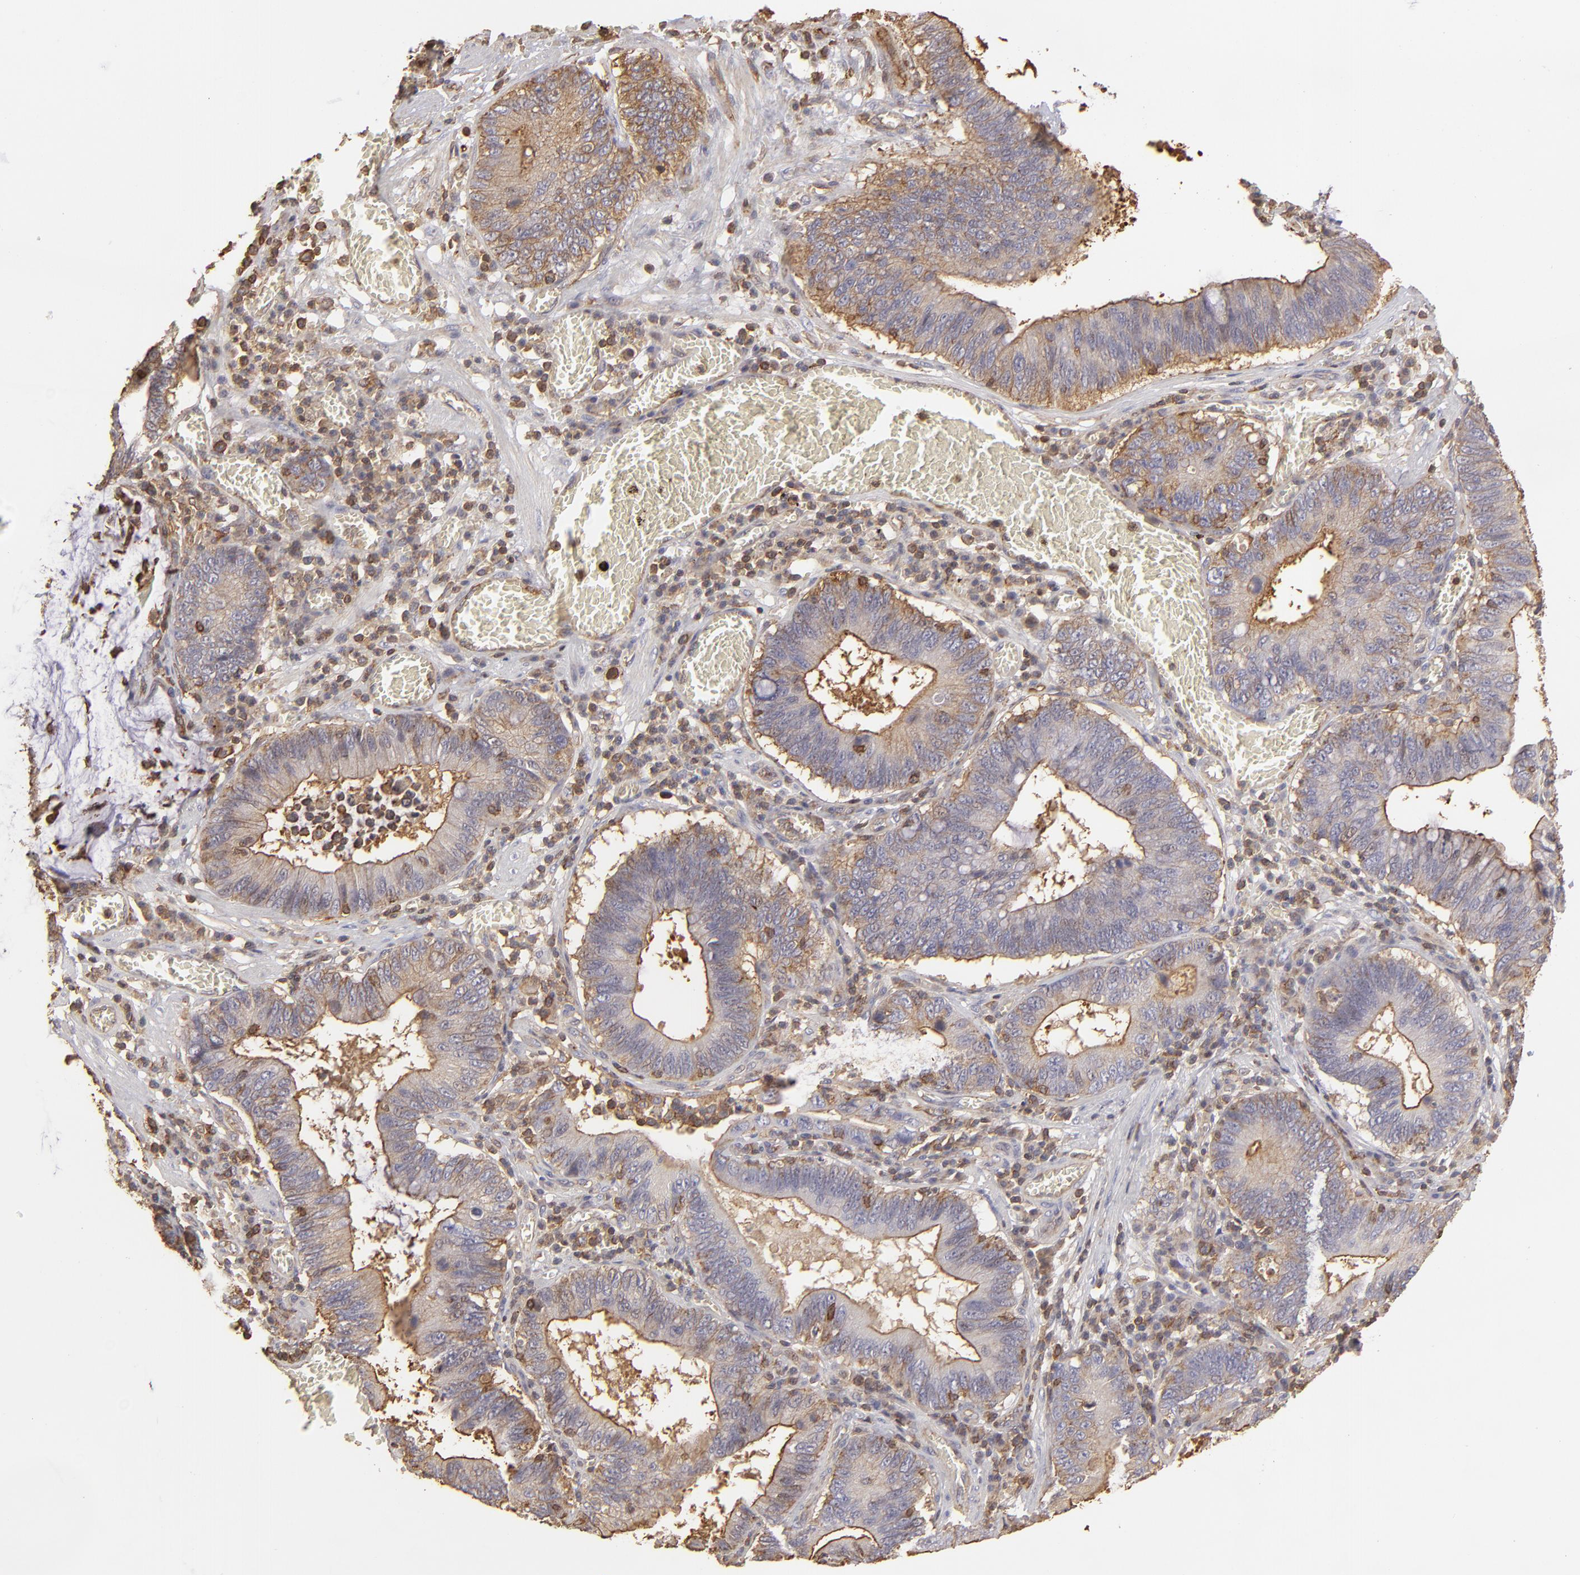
{"staining": {"intensity": "weak", "quantity": "25%-75%", "location": "cytoplasmic/membranous"}, "tissue": "stomach cancer", "cell_type": "Tumor cells", "image_type": "cancer", "snomed": [{"axis": "morphology", "description": "Adenocarcinoma, NOS"}, {"axis": "topography", "description": "Stomach"}, {"axis": "topography", "description": "Gastric cardia"}], "caption": "Stomach cancer (adenocarcinoma) stained with a brown dye exhibits weak cytoplasmic/membranous positive expression in about 25%-75% of tumor cells.", "gene": "ACTB", "patient": {"sex": "male", "age": 59}}